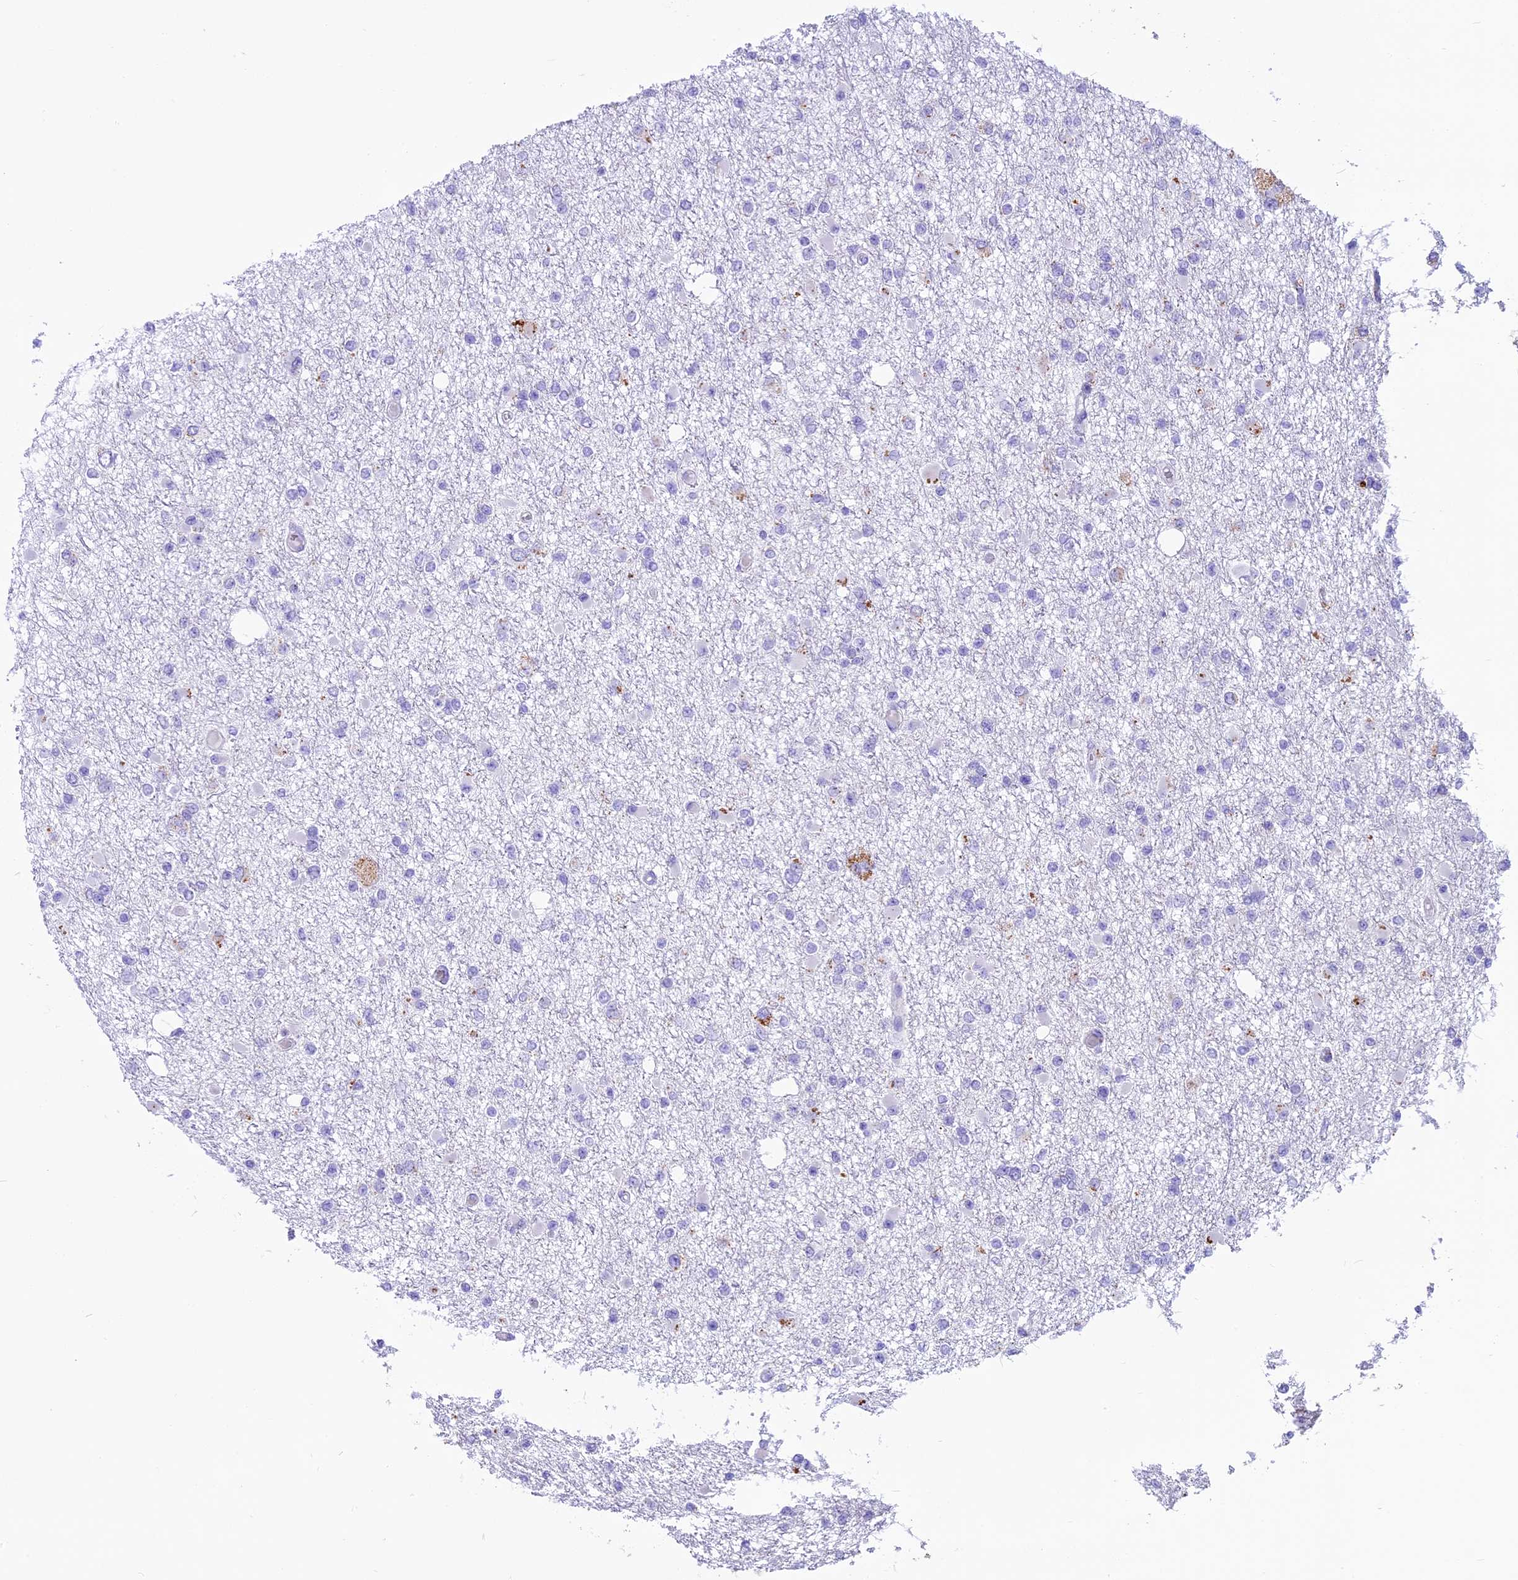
{"staining": {"intensity": "negative", "quantity": "none", "location": "none"}, "tissue": "glioma", "cell_type": "Tumor cells", "image_type": "cancer", "snomed": [{"axis": "morphology", "description": "Glioma, malignant, Low grade"}, {"axis": "topography", "description": "Brain"}], "caption": "Glioma stained for a protein using immunohistochemistry (IHC) demonstrates no positivity tumor cells.", "gene": "THRSP", "patient": {"sex": "female", "age": 22}}